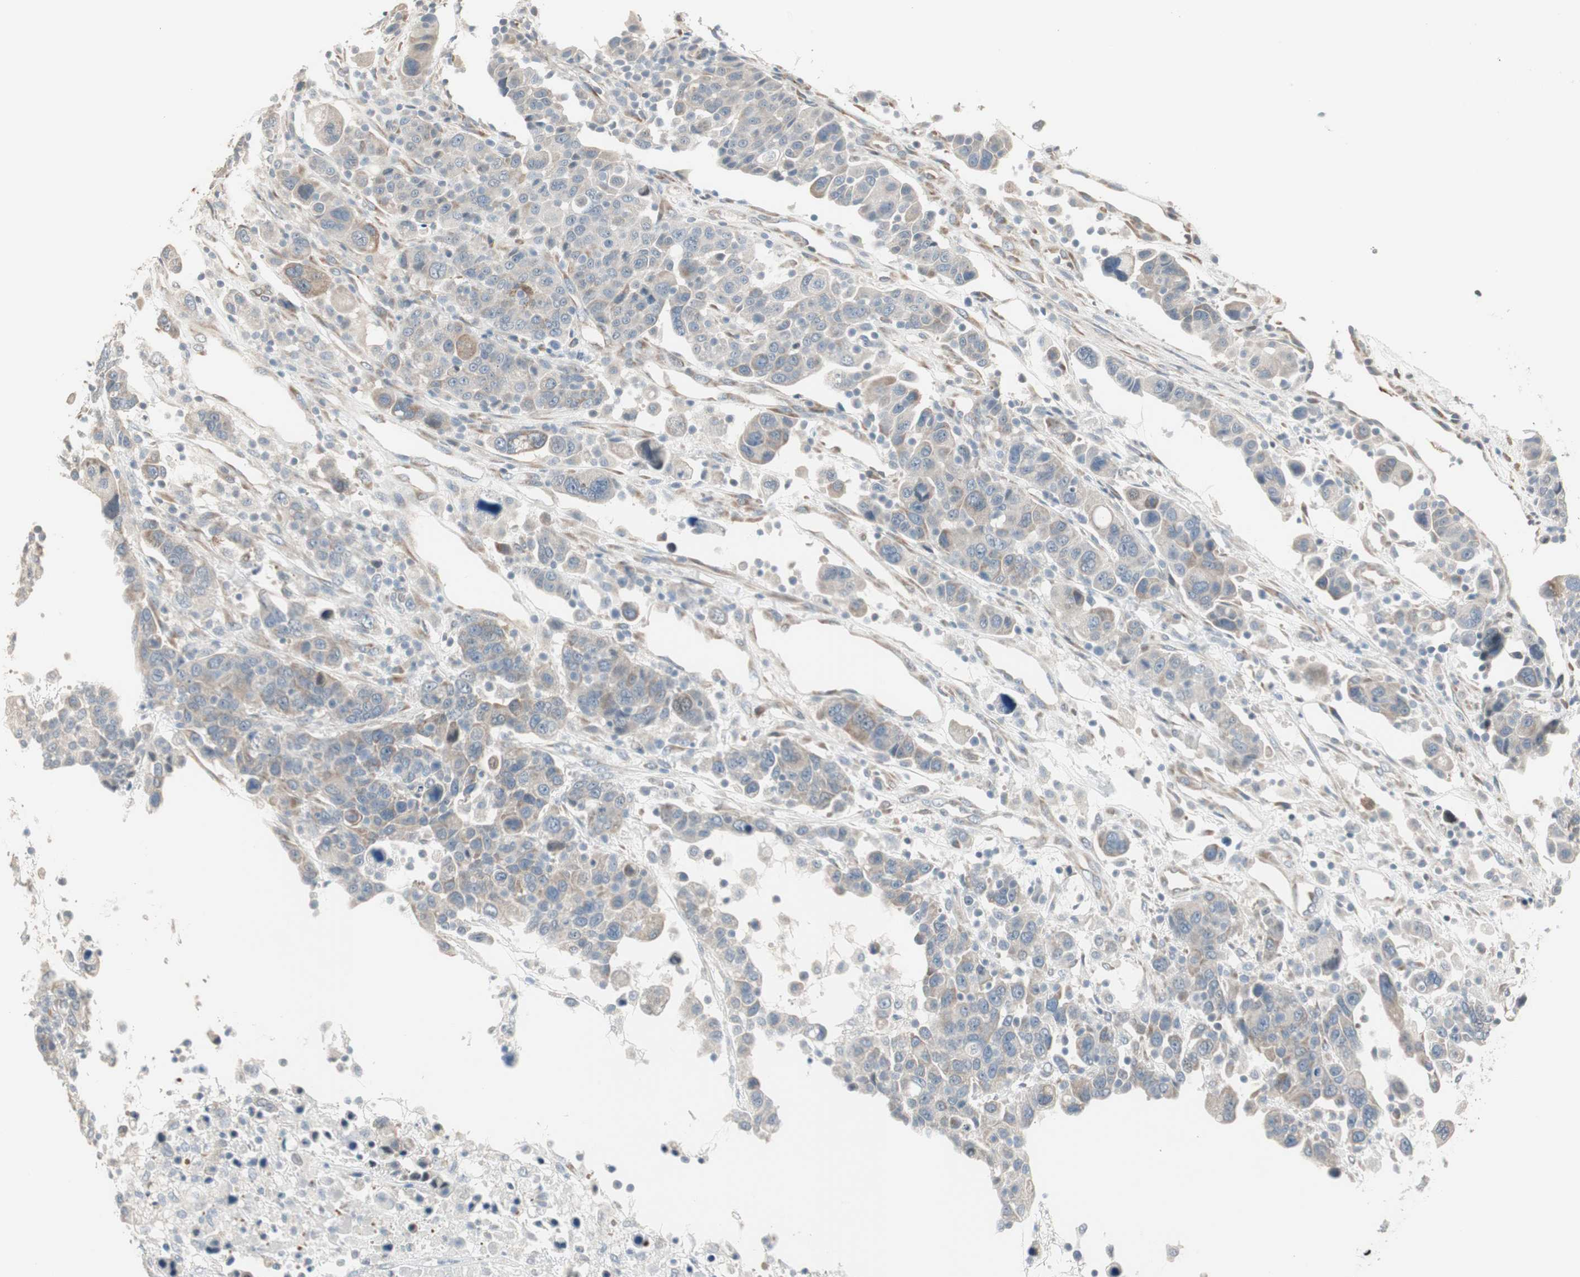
{"staining": {"intensity": "moderate", "quantity": "<25%", "location": "cytoplasmic/membranous"}, "tissue": "breast cancer", "cell_type": "Tumor cells", "image_type": "cancer", "snomed": [{"axis": "morphology", "description": "Duct carcinoma"}, {"axis": "topography", "description": "Breast"}], "caption": "Immunohistochemistry of human intraductal carcinoma (breast) reveals low levels of moderate cytoplasmic/membranous expression in about <25% of tumor cells.", "gene": "PDZK1", "patient": {"sex": "female", "age": 37}}